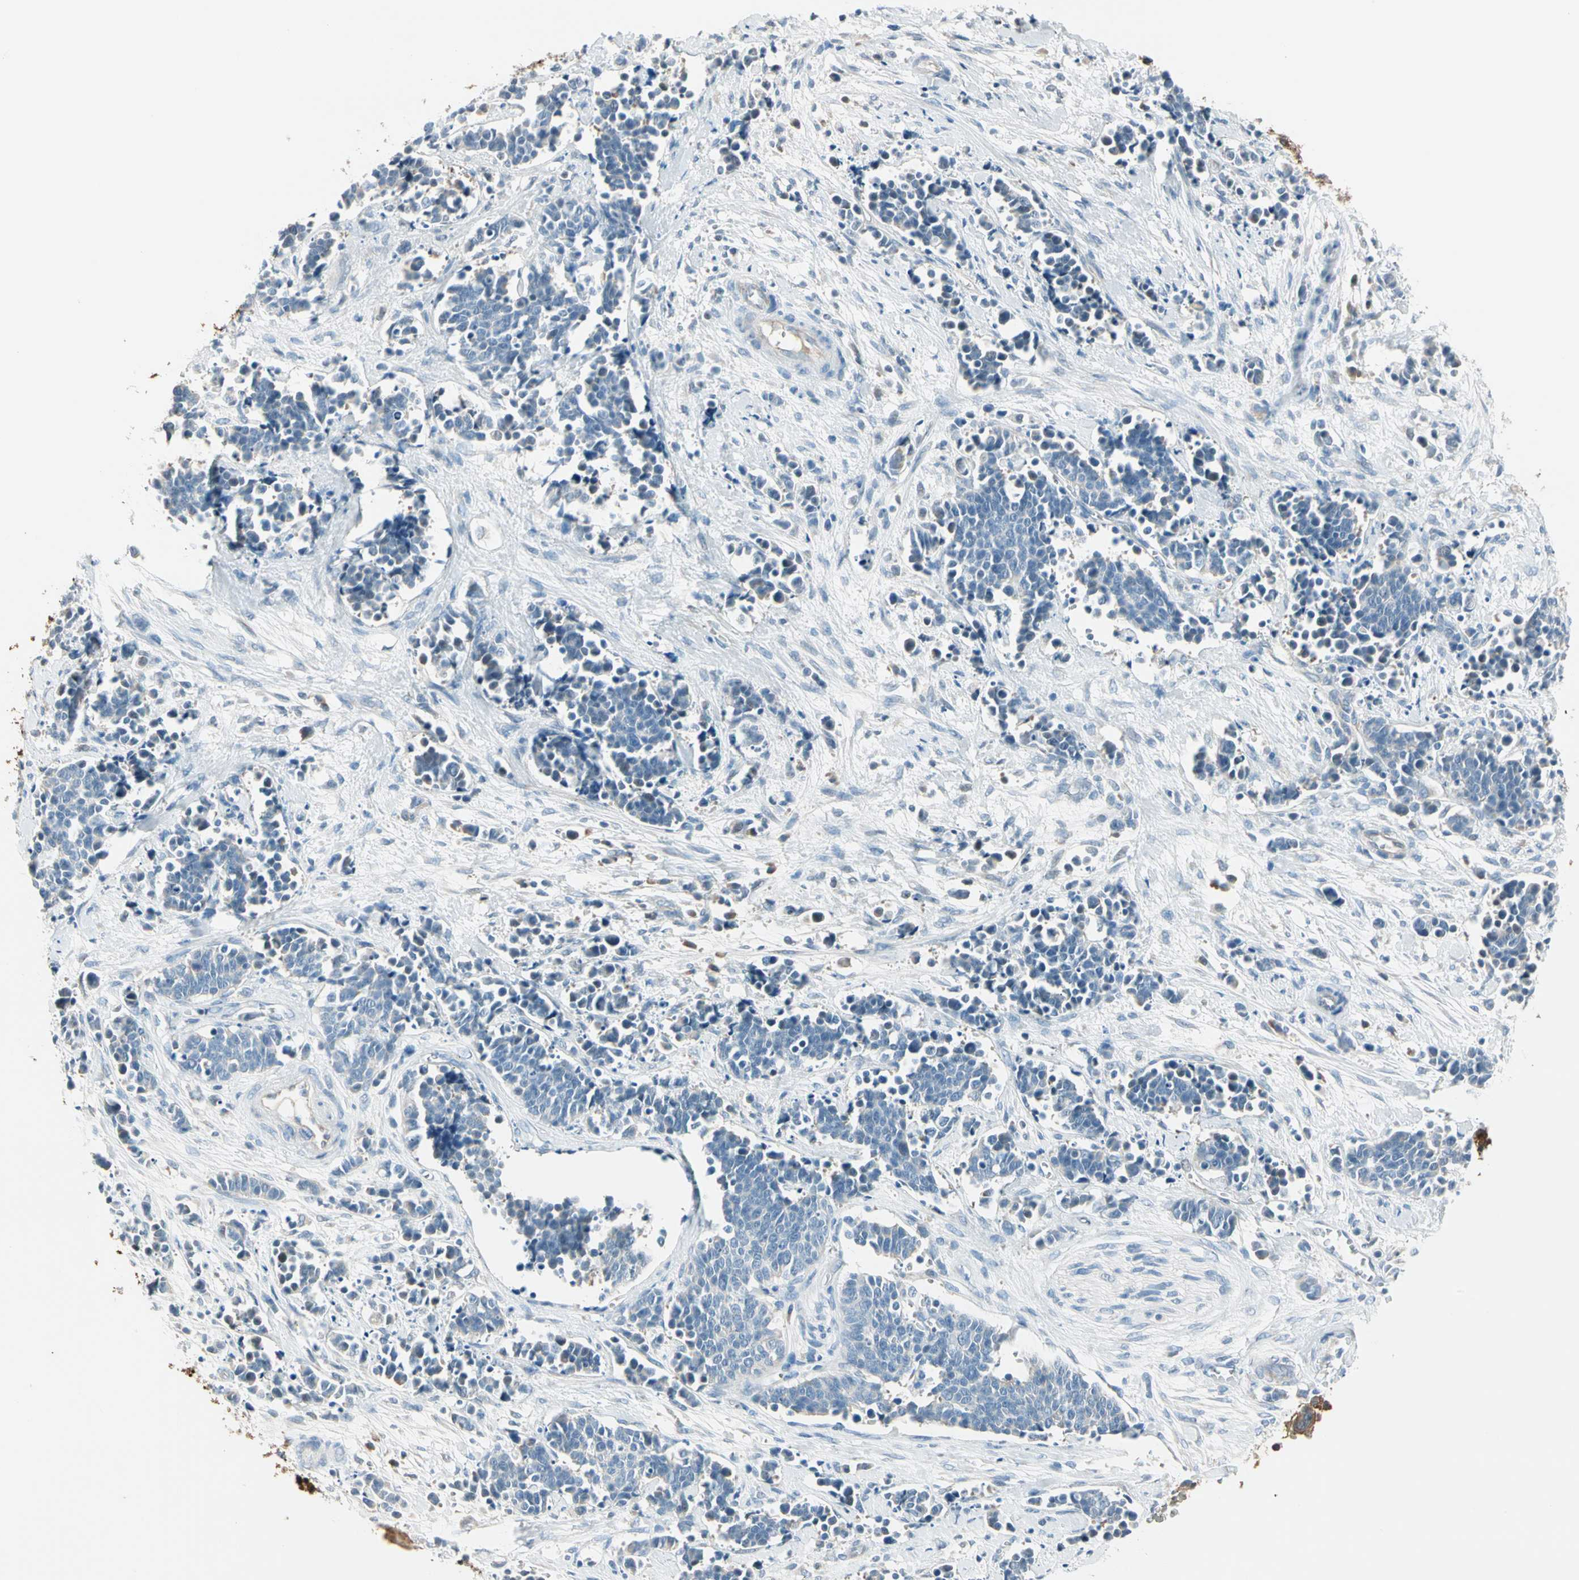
{"staining": {"intensity": "negative", "quantity": "none", "location": "none"}, "tissue": "cervical cancer", "cell_type": "Tumor cells", "image_type": "cancer", "snomed": [{"axis": "morphology", "description": "Squamous cell carcinoma, NOS"}, {"axis": "topography", "description": "Cervix"}], "caption": "Immunohistochemical staining of cervical cancer (squamous cell carcinoma) reveals no significant positivity in tumor cells.", "gene": "STK40", "patient": {"sex": "female", "age": 35}}